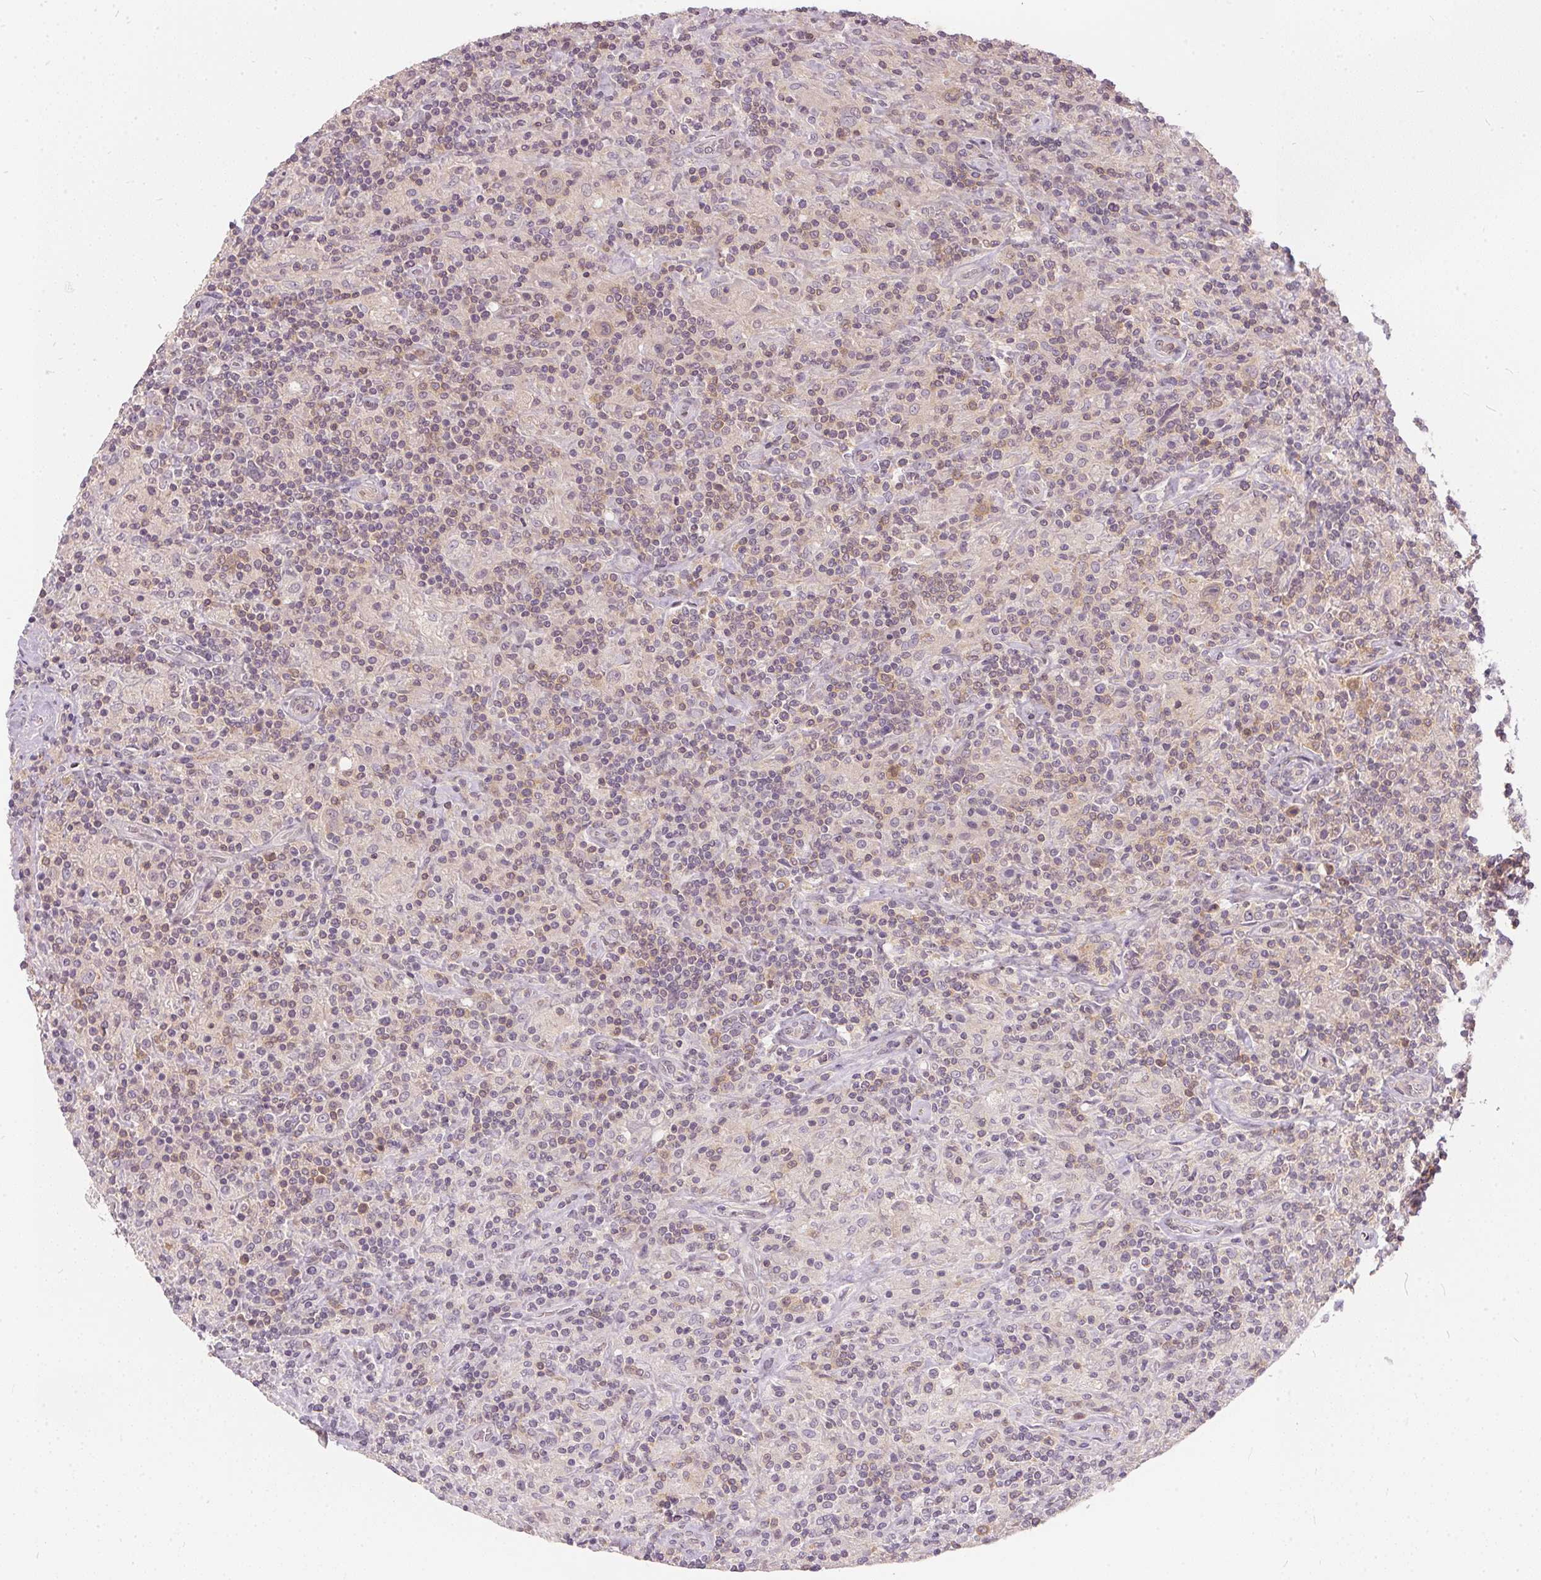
{"staining": {"intensity": "weak", "quantity": "<25%", "location": "cytoplasmic/membranous"}, "tissue": "lymphoma", "cell_type": "Tumor cells", "image_type": "cancer", "snomed": [{"axis": "morphology", "description": "Hodgkin's disease, NOS"}, {"axis": "topography", "description": "Lymph node"}], "caption": "The photomicrograph demonstrates no staining of tumor cells in lymphoma.", "gene": "BLMH", "patient": {"sex": "male", "age": 70}}